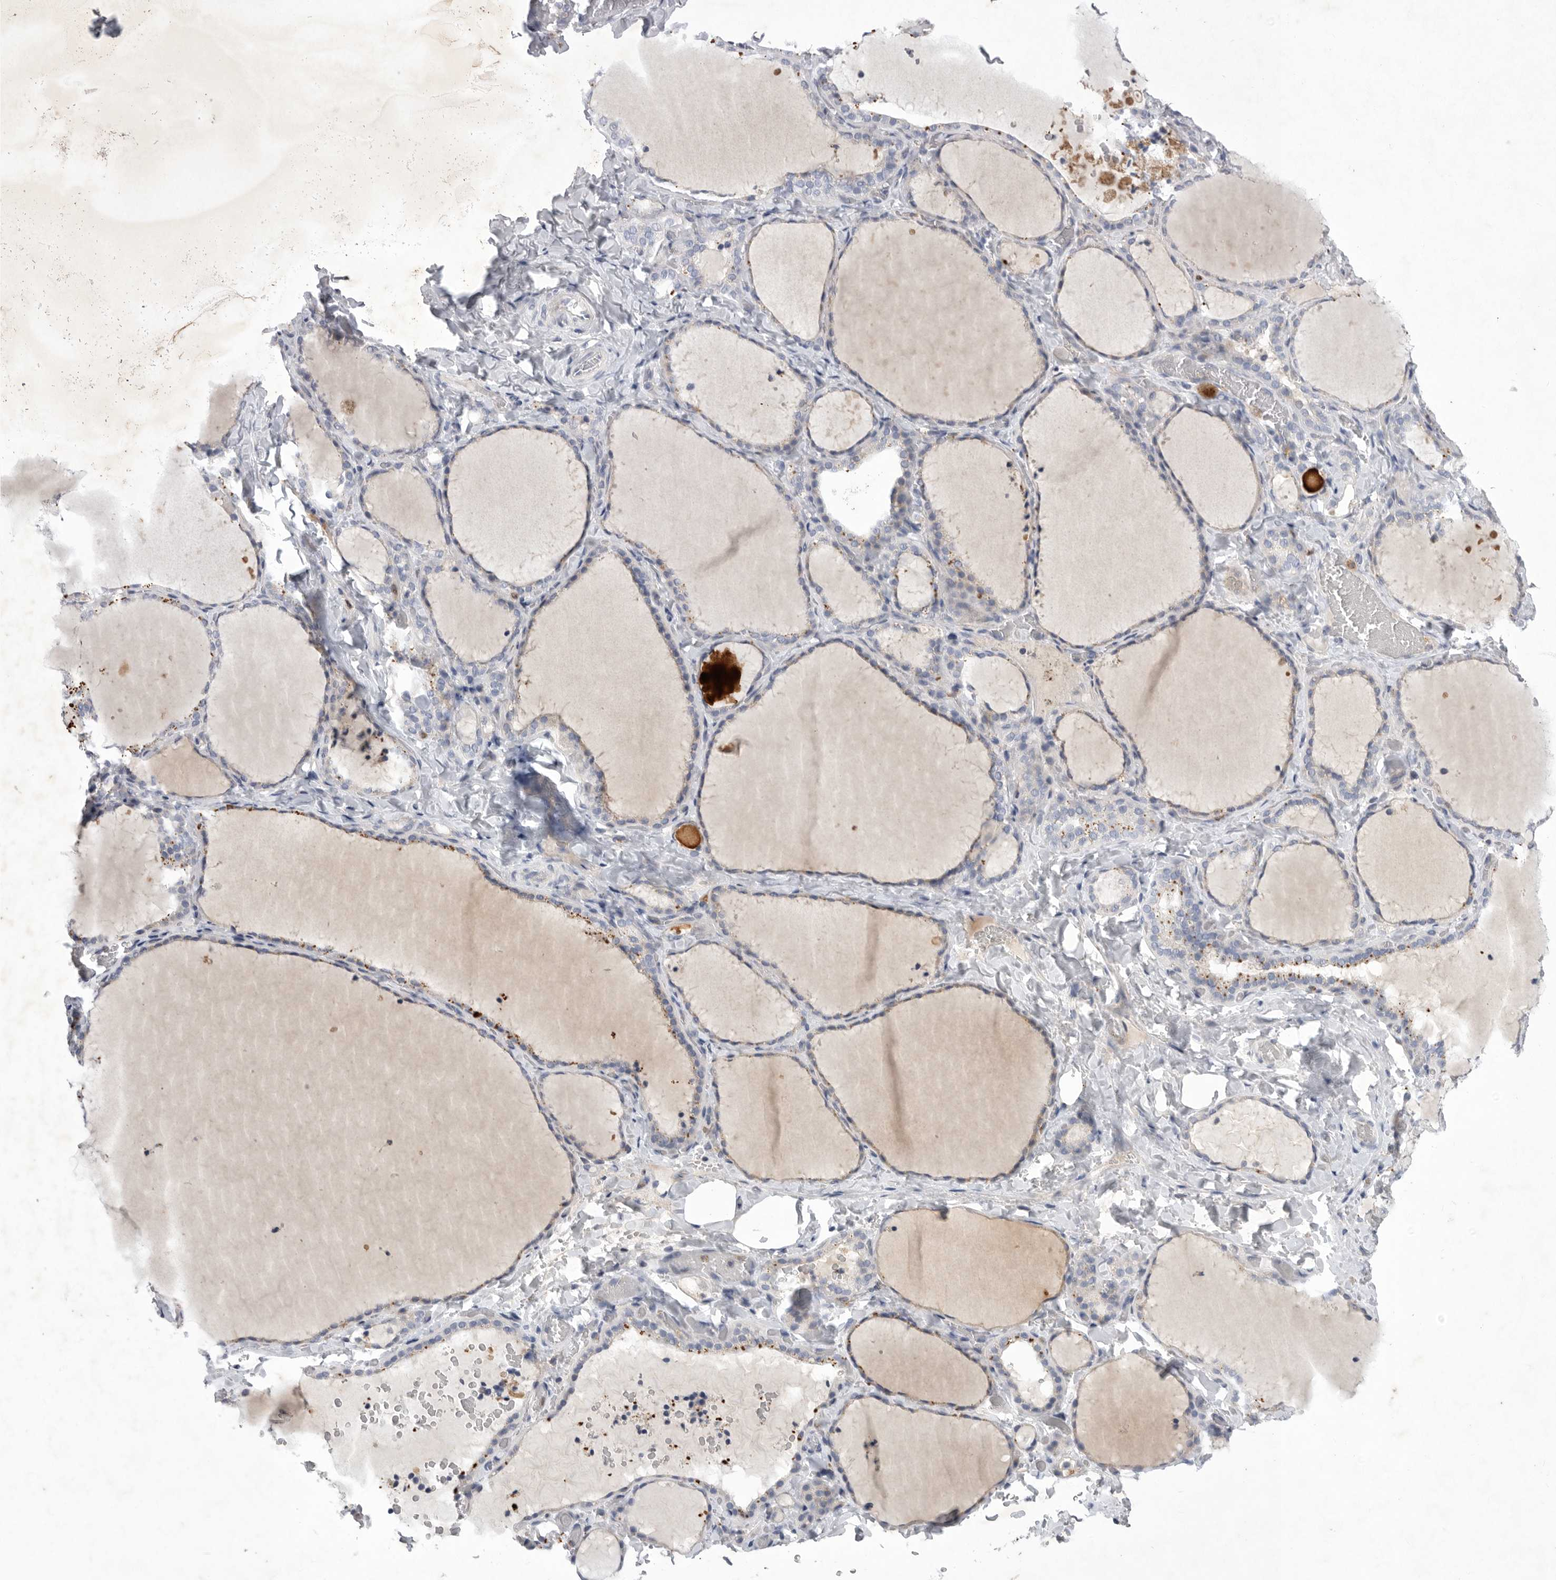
{"staining": {"intensity": "moderate", "quantity": "<25%", "location": "cytoplasmic/membranous"}, "tissue": "thyroid gland", "cell_type": "Glandular cells", "image_type": "normal", "snomed": [{"axis": "morphology", "description": "Normal tissue, NOS"}, {"axis": "topography", "description": "Thyroid gland"}], "caption": "Thyroid gland stained for a protein (brown) exhibits moderate cytoplasmic/membranous positive expression in approximately <25% of glandular cells.", "gene": "SIGLEC10", "patient": {"sex": "female", "age": 22}}